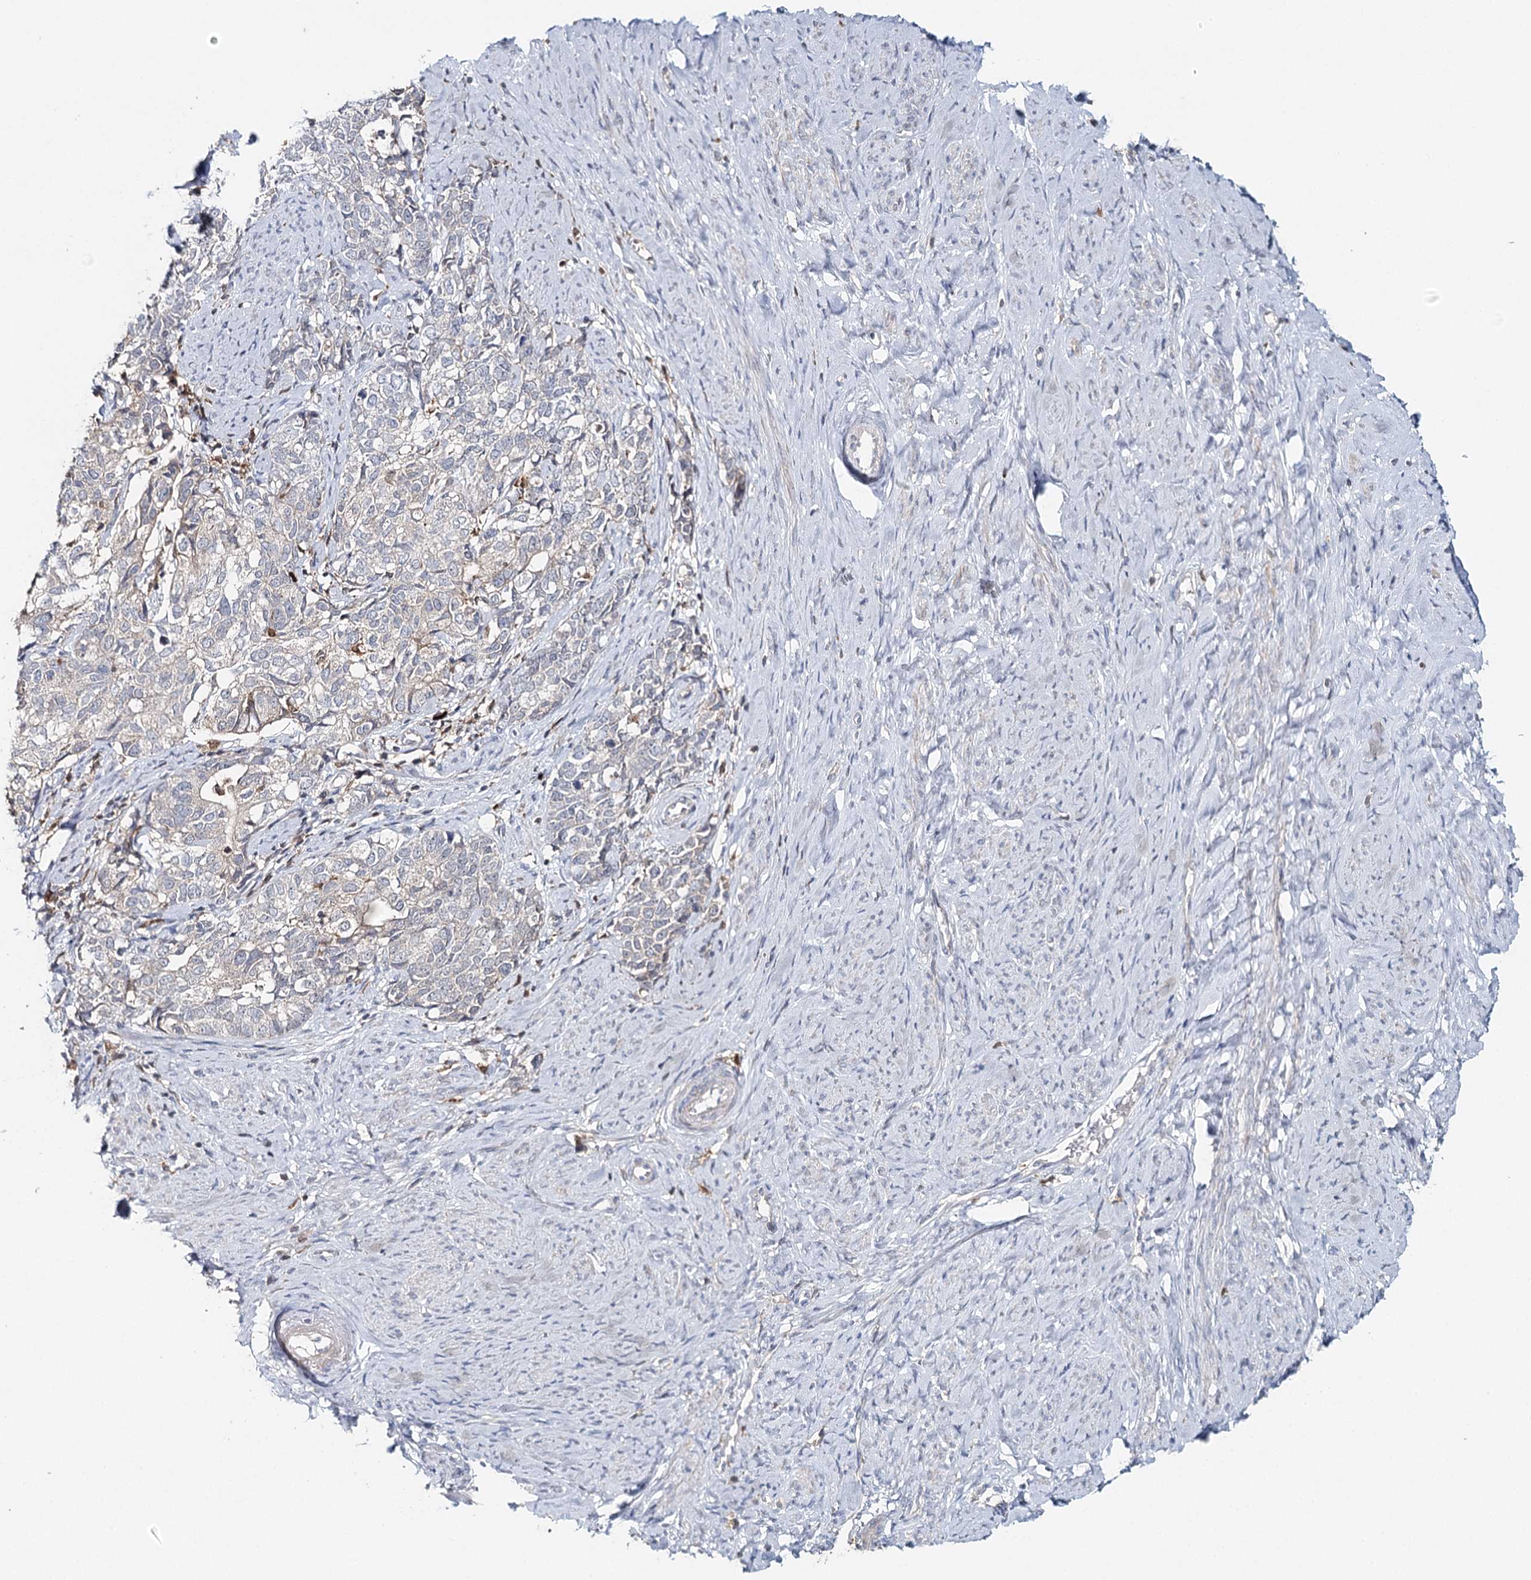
{"staining": {"intensity": "negative", "quantity": "none", "location": "none"}, "tissue": "cervical cancer", "cell_type": "Tumor cells", "image_type": "cancer", "snomed": [{"axis": "morphology", "description": "Squamous cell carcinoma, NOS"}, {"axis": "topography", "description": "Cervix"}], "caption": "The IHC image has no significant positivity in tumor cells of cervical cancer tissue.", "gene": "SLC41A2", "patient": {"sex": "female", "age": 63}}